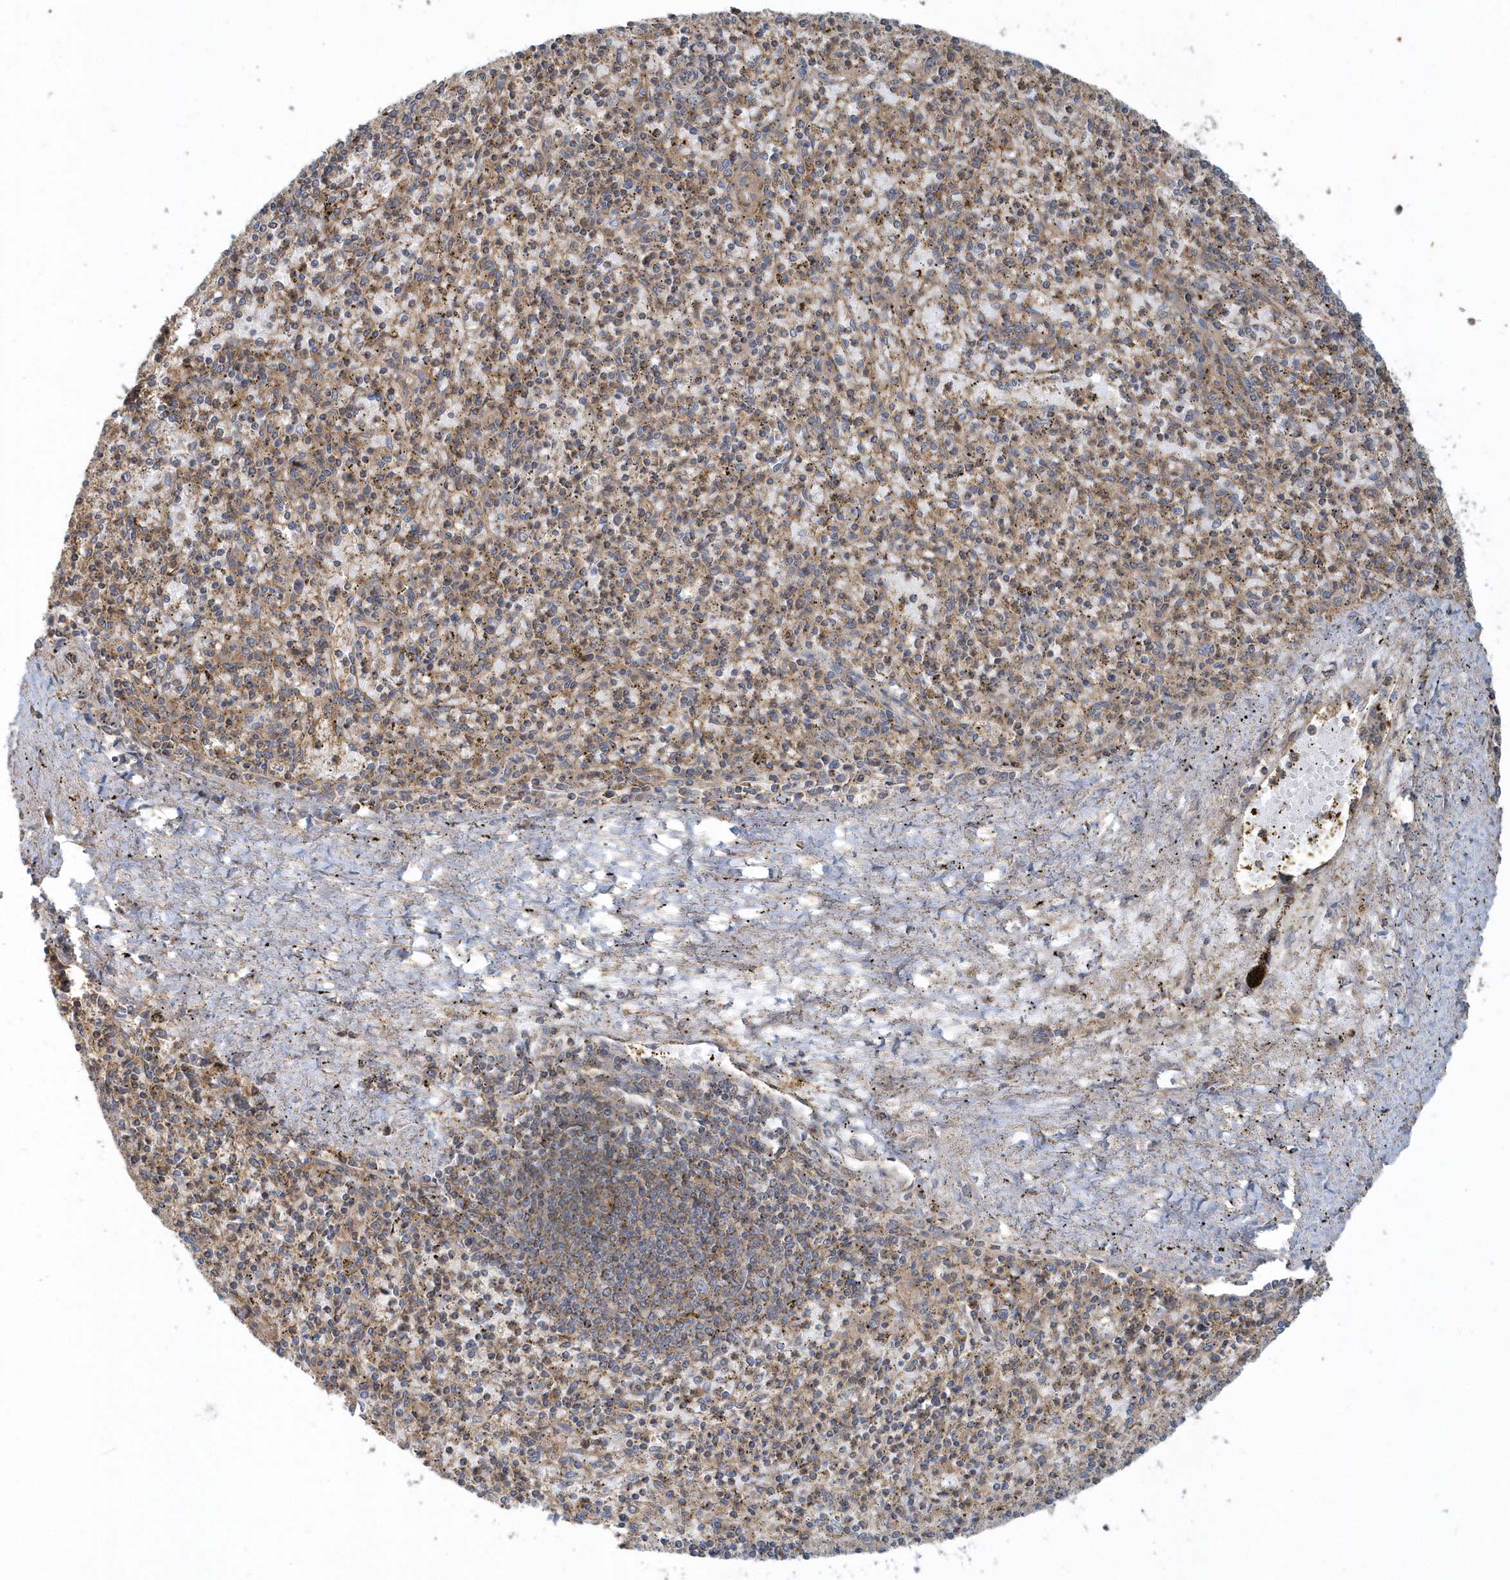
{"staining": {"intensity": "weak", "quantity": "25%-75%", "location": "cytoplasmic/membranous"}, "tissue": "spleen", "cell_type": "Cells in red pulp", "image_type": "normal", "snomed": [{"axis": "morphology", "description": "Normal tissue, NOS"}, {"axis": "topography", "description": "Spleen"}], "caption": "DAB (3,3'-diaminobenzidine) immunohistochemical staining of benign human spleen shows weak cytoplasmic/membranous protein expression in approximately 25%-75% of cells in red pulp. The staining was performed using DAB (3,3'-diaminobenzidine) to visualize the protein expression in brown, while the nuclei were stained in blue with hematoxylin (Magnification: 20x).", "gene": "TRAIP", "patient": {"sex": "male", "age": 72}}